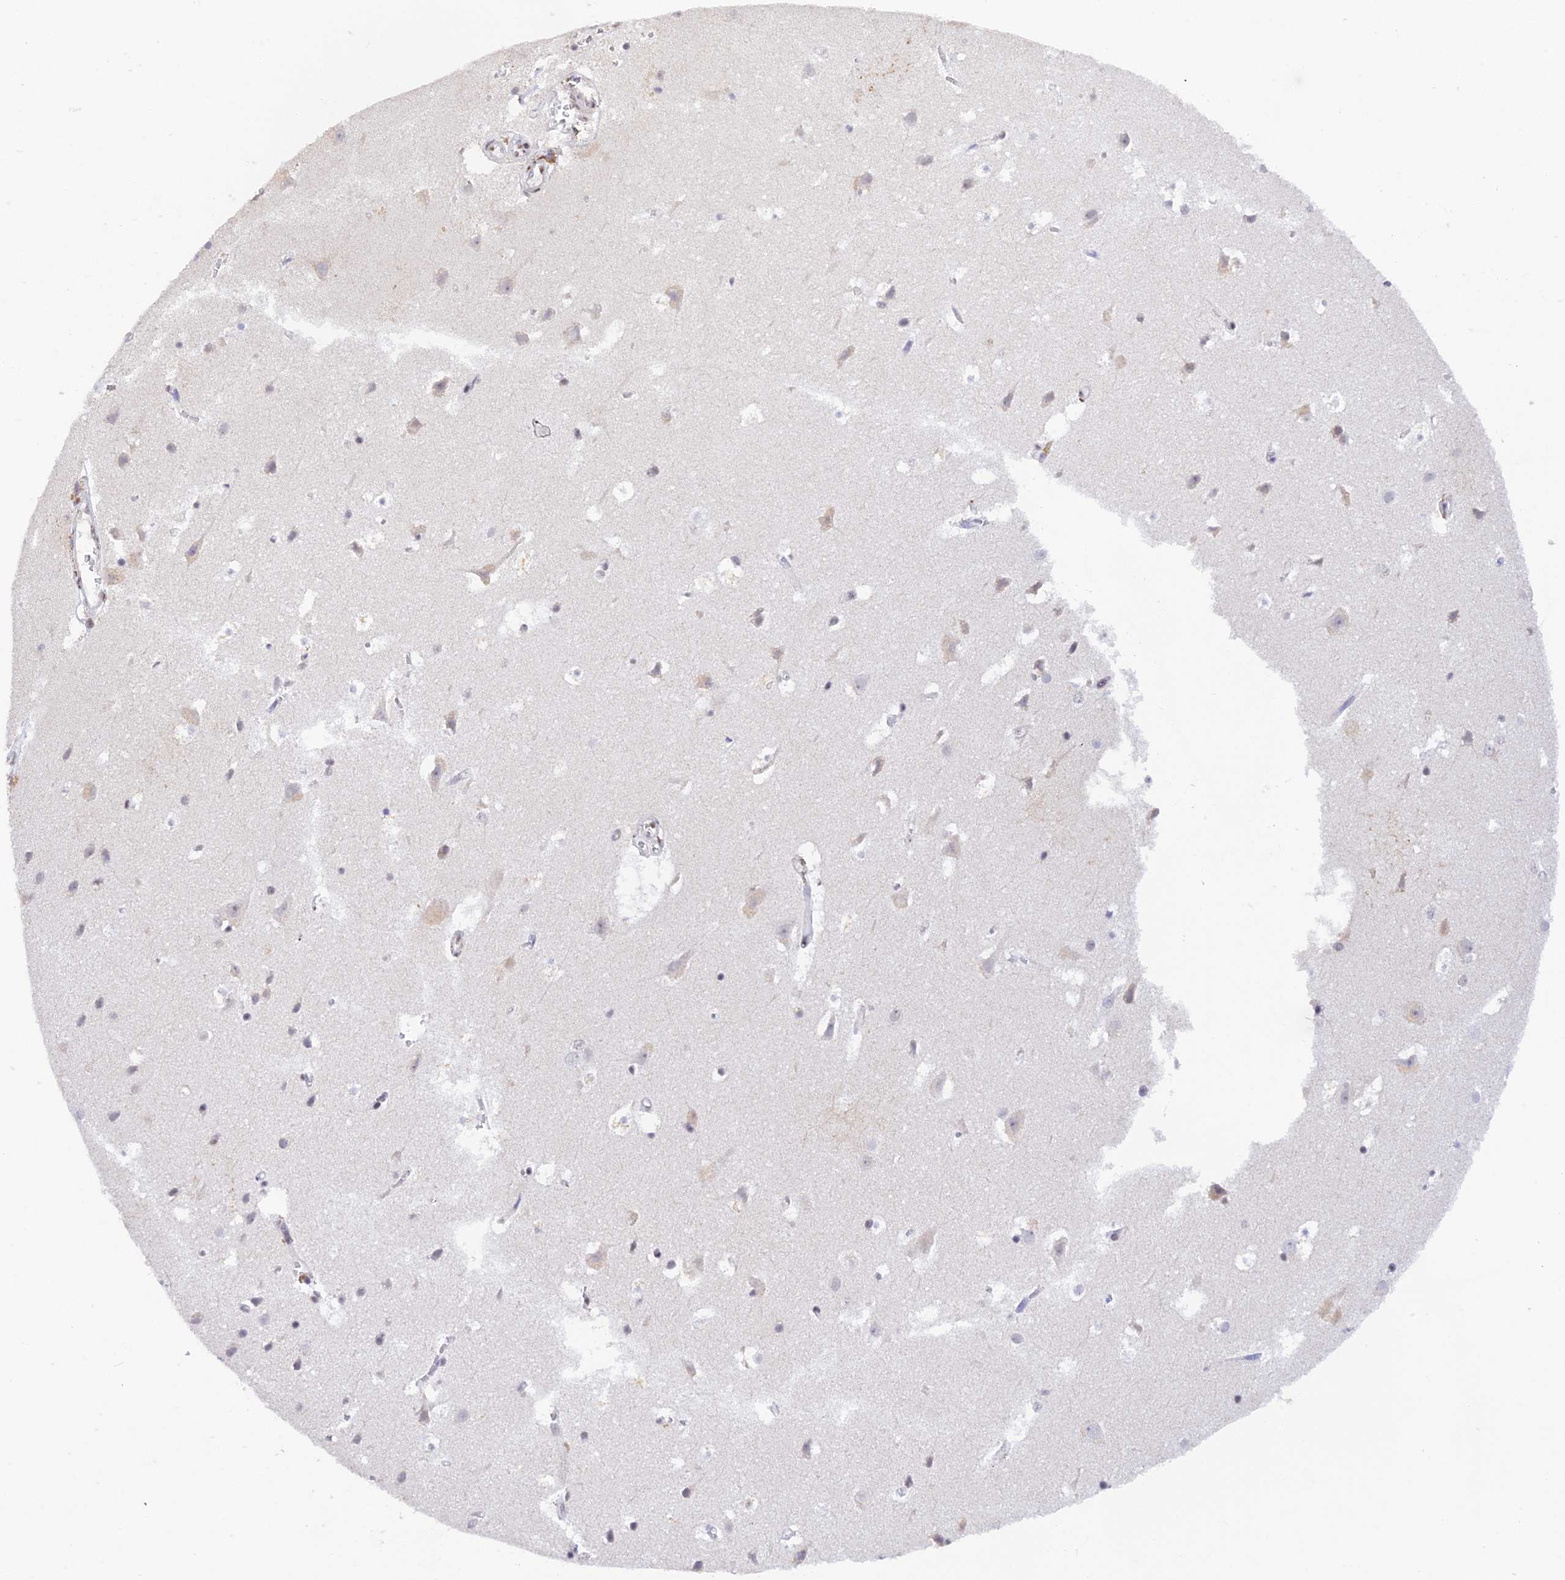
{"staining": {"intensity": "weak", "quantity": ">75%", "location": "nuclear"}, "tissue": "cerebral cortex", "cell_type": "Endothelial cells", "image_type": "normal", "snomed": [{"axis": "morphology", "description": "Normal tissue, NOS"}, {"axis": "topography", "description": "Cerebral cortex"}], "caption": "This histopathology image demonstrates immunohistochemistry staining of benign cerebral cortex, with low weak nuclear staining in approximately >75% of endothelial cells.", "gene": "THAP11", "patient": {"sex": "male", "age": 54}}